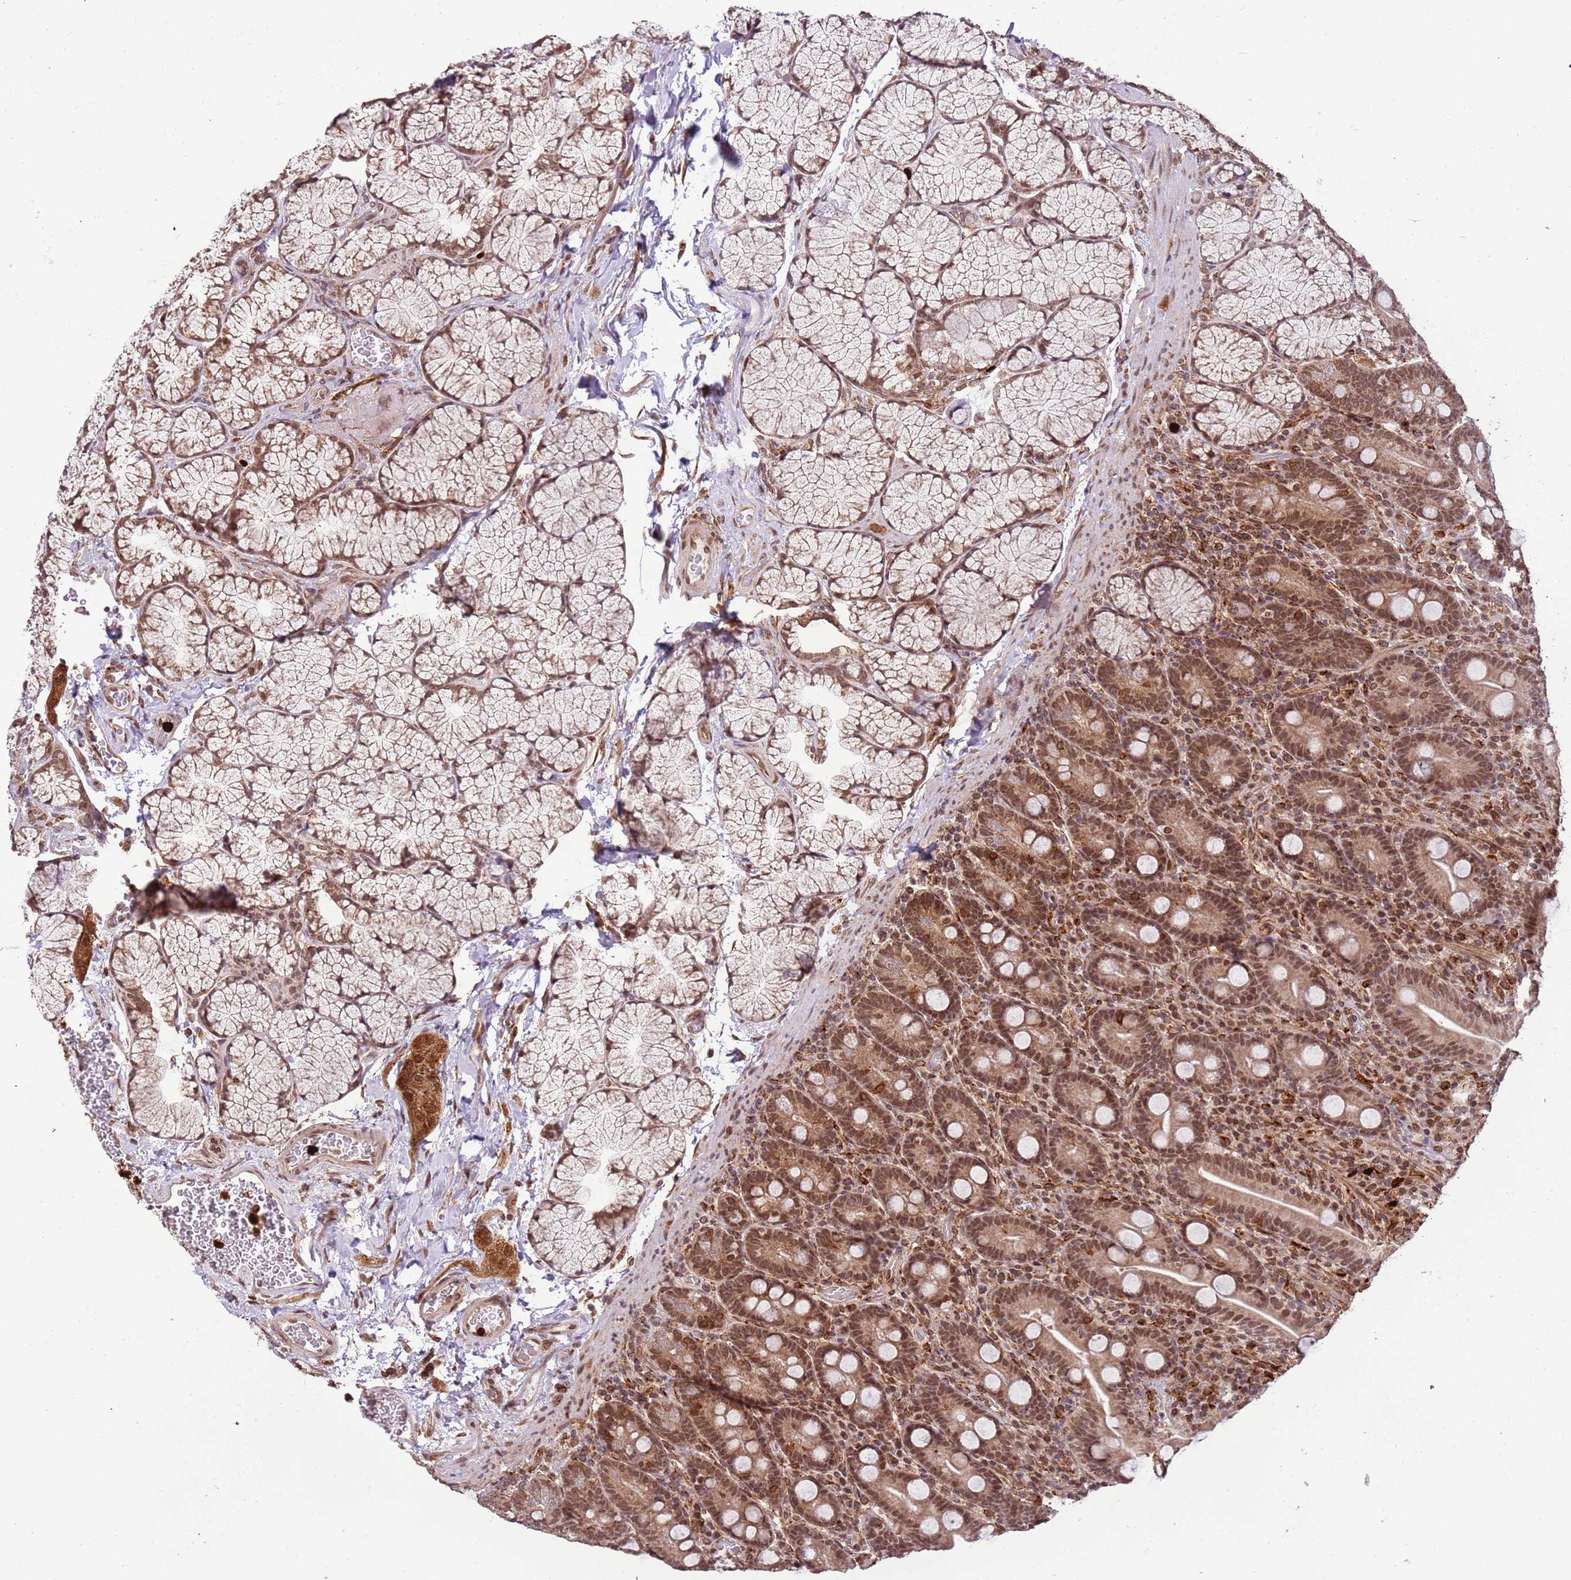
{"staining": {"intensity": "moderate", "quantity": ">75%", "location": "cytoplasmic/membranous,nuclear"}, "tissue": "duodenum", "cell_type": "Glandular cells", "image_type": "normal", "snomed": [{"axis": "morphology", "description": "Normal tissue, NOS"}, {"axis": "topography", "description": "Duodenum"}], "caption": "Immunohistochemical staining of benign human duodenum reveals >75% levels of moderate cytoplasmic/membranous,nuclear protein positivity in about >75% of glandular cells. The staining was performed using DAB, with brown indicating positive protein expression. Nuclei are stained blue with hematoxylin.", "gene": "CEP170", "patient": {"sex": "male", "age": 35}}